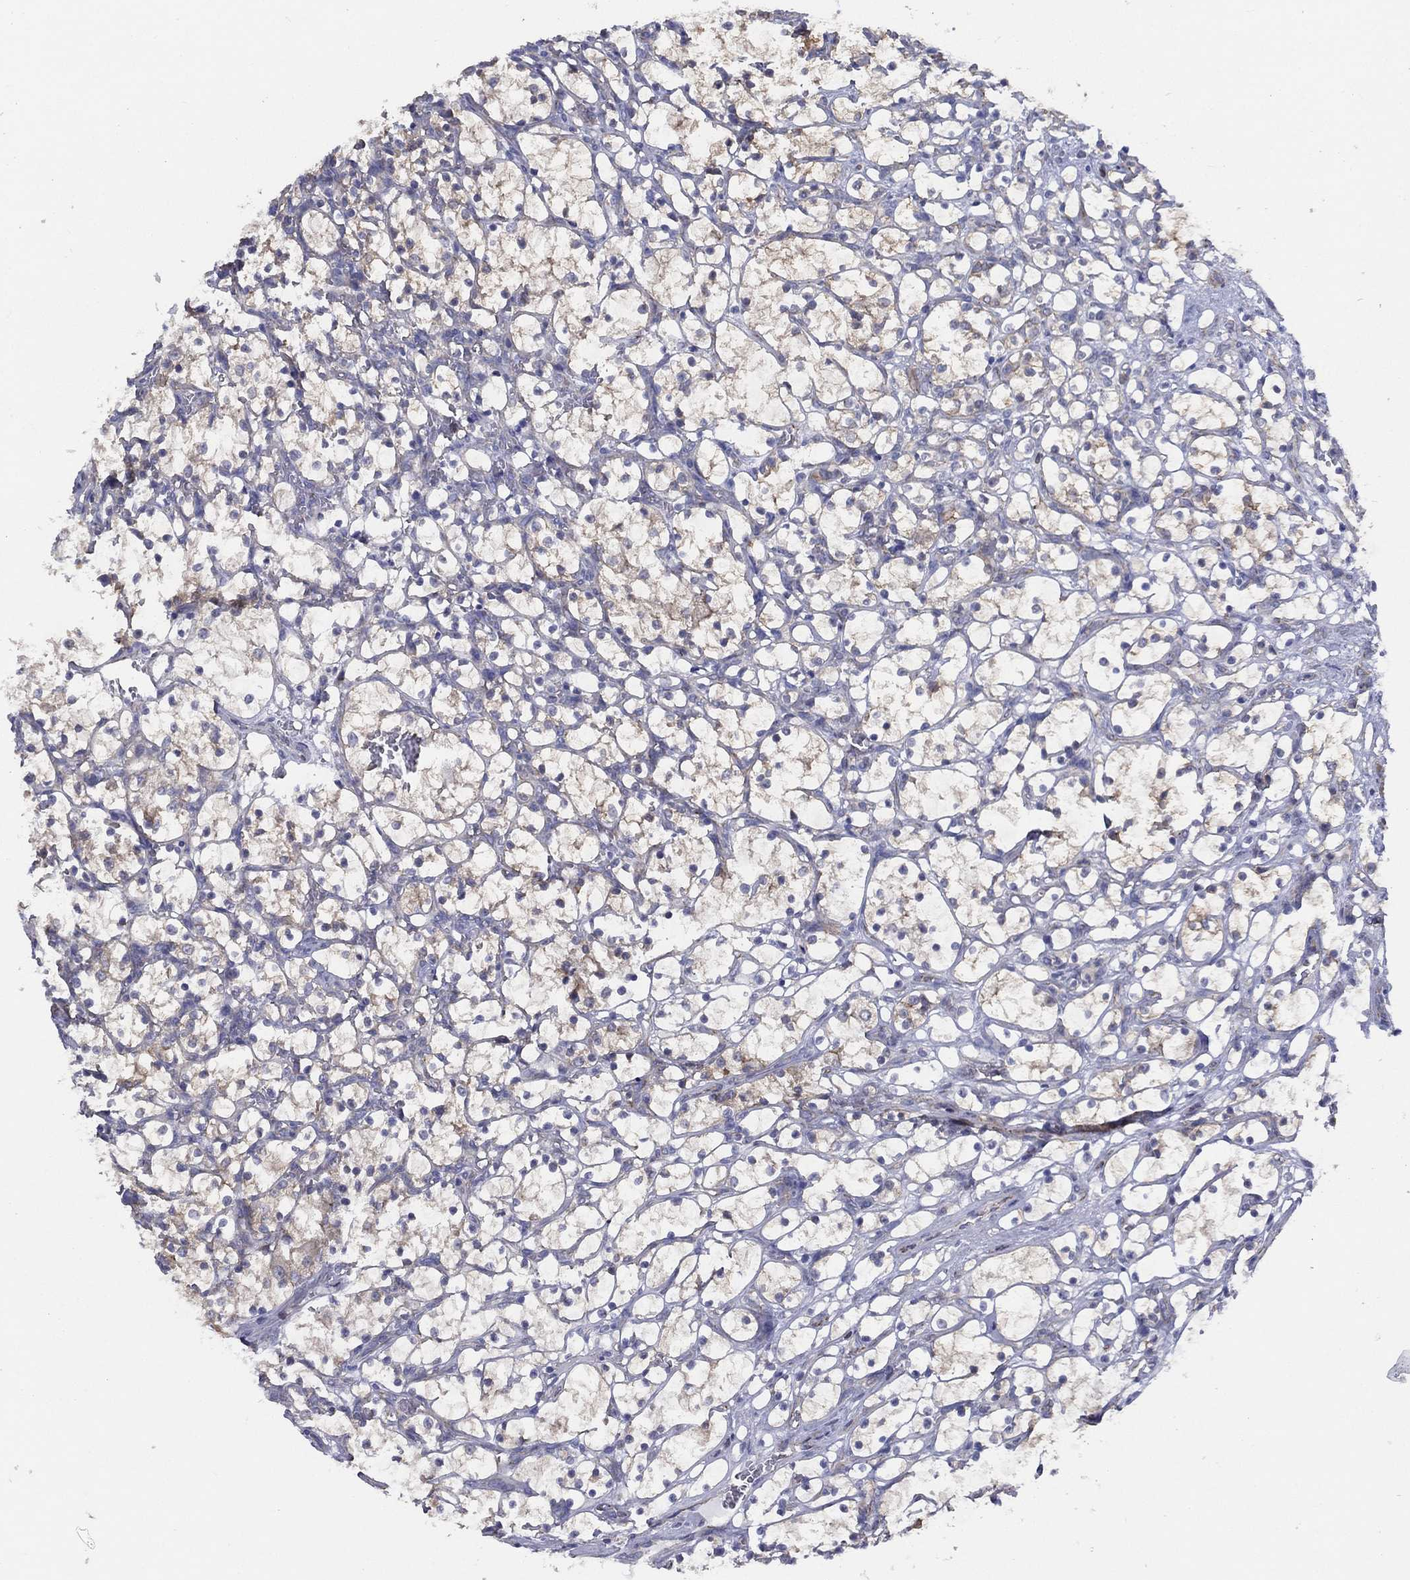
{"staining": {"intensity": "negative", "quantity": "none", "location": "none"}, "tissue": "renal cancer", "cell_type": "Tumor cells", "image_type": "cancer", "snomed": [{"axis": "morphology", "description": "Adenocarcinoma, NOS"}, {"axis": "topography", "description": "Kidney"}], "caption": "Renal adenocarcinoma was stained to show a protein in brown. There is no significant staining in tumor cells.", "gene": "ZNF223", "patient": {"sex": "female", "age": 69}}